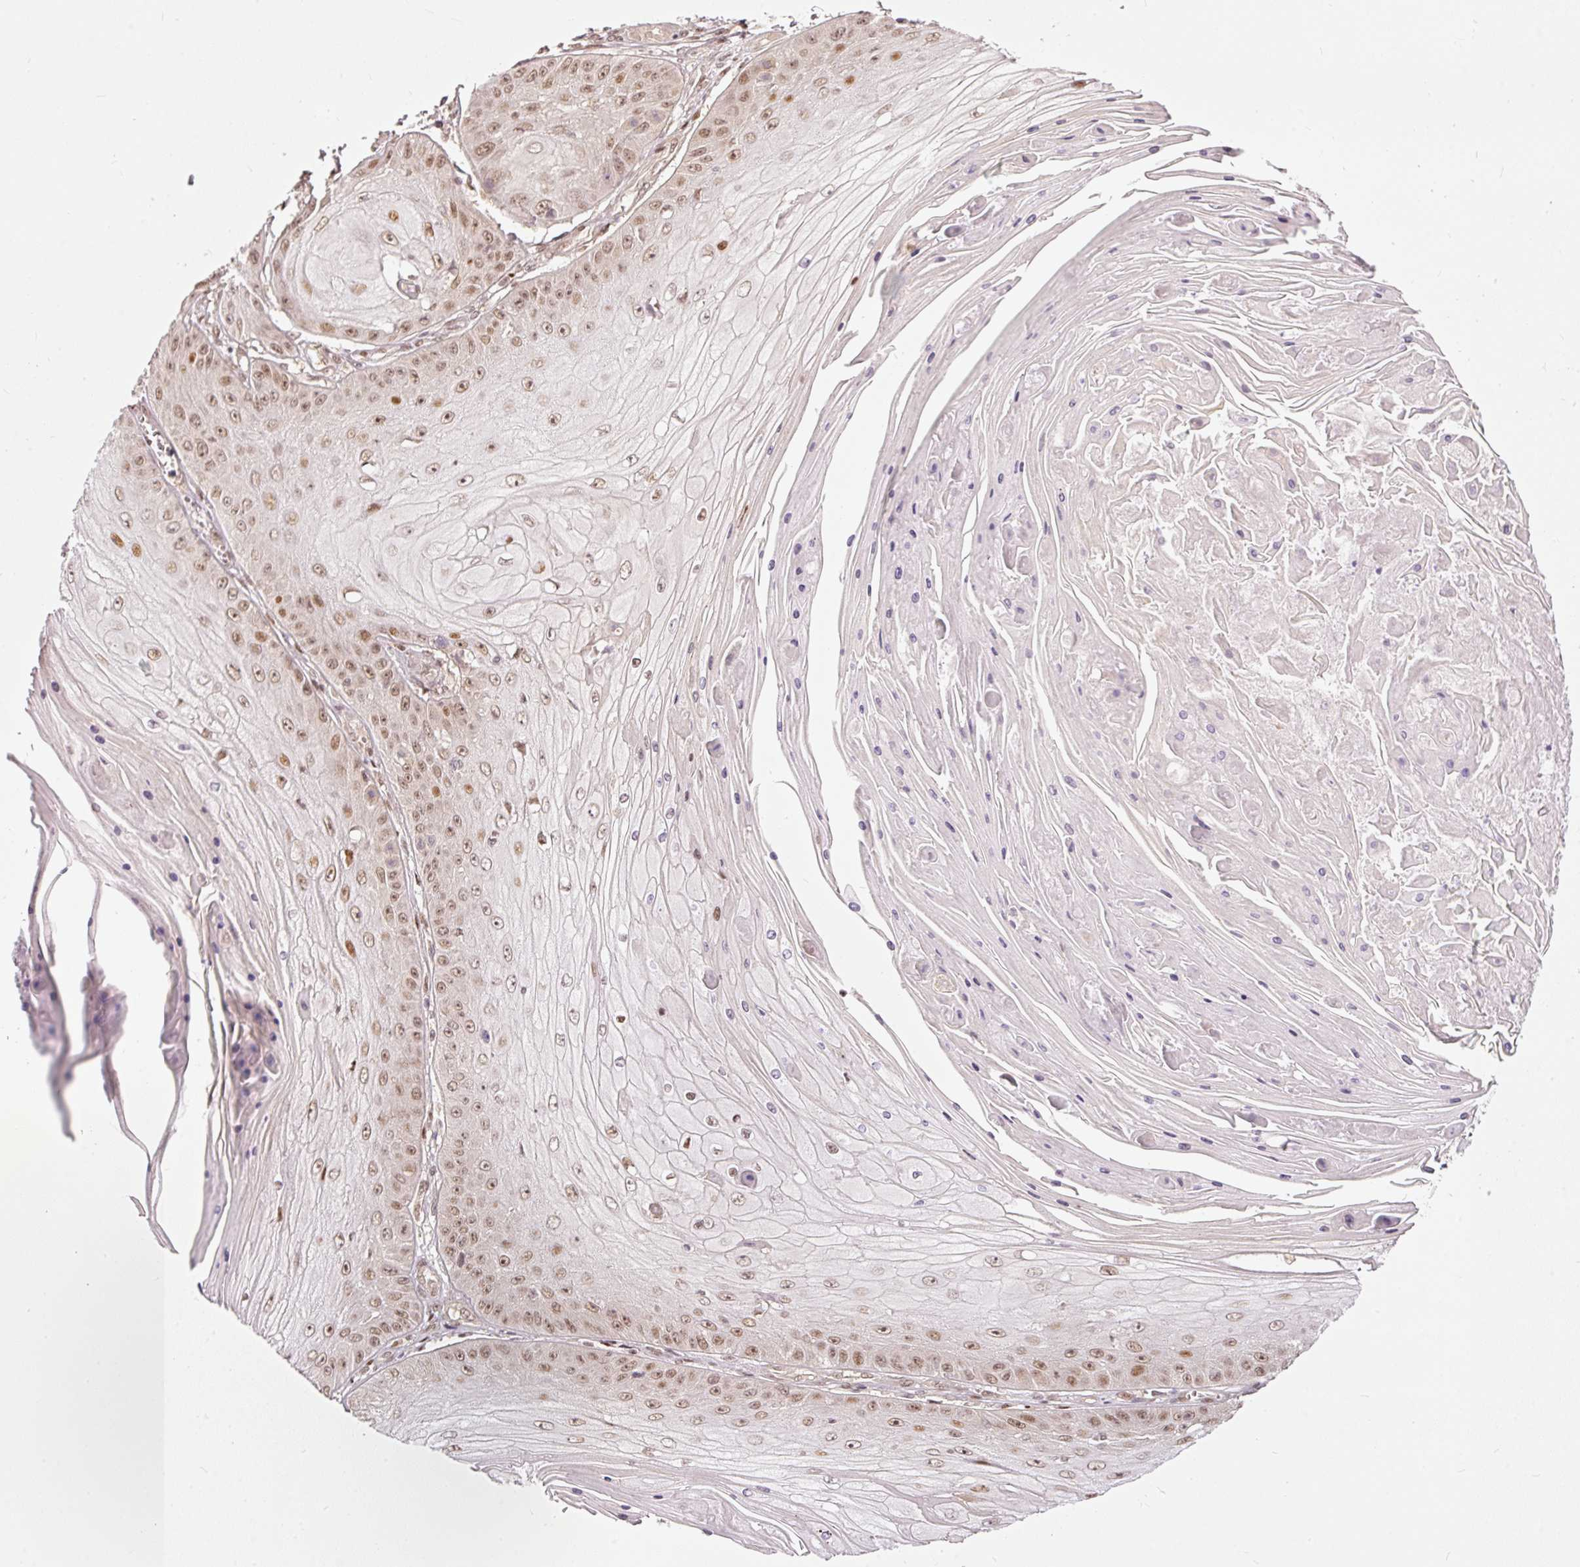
{"staining": {"intensity": "moderate", "quantity": ">75%", "location": "nuclear"}, "tissue": "skin cancer", "cell_type": "Tumor cells", "image_type": "cancer", "snomed": [{"axis": "morphology", "description": "Squamous cell carcinoma, NOS"}, {"axis": "topography", "description": "Skin"}], "caption": "Immunohistochemistry (IHC) histopathology image of human skin cancer stained for a protein (brown), which demonstrates medium levels of moderate nuclear positivity in about >75% of tumor cells.", "gene": "ZNF778", "patient": {"sex": "male", "age": 70}}